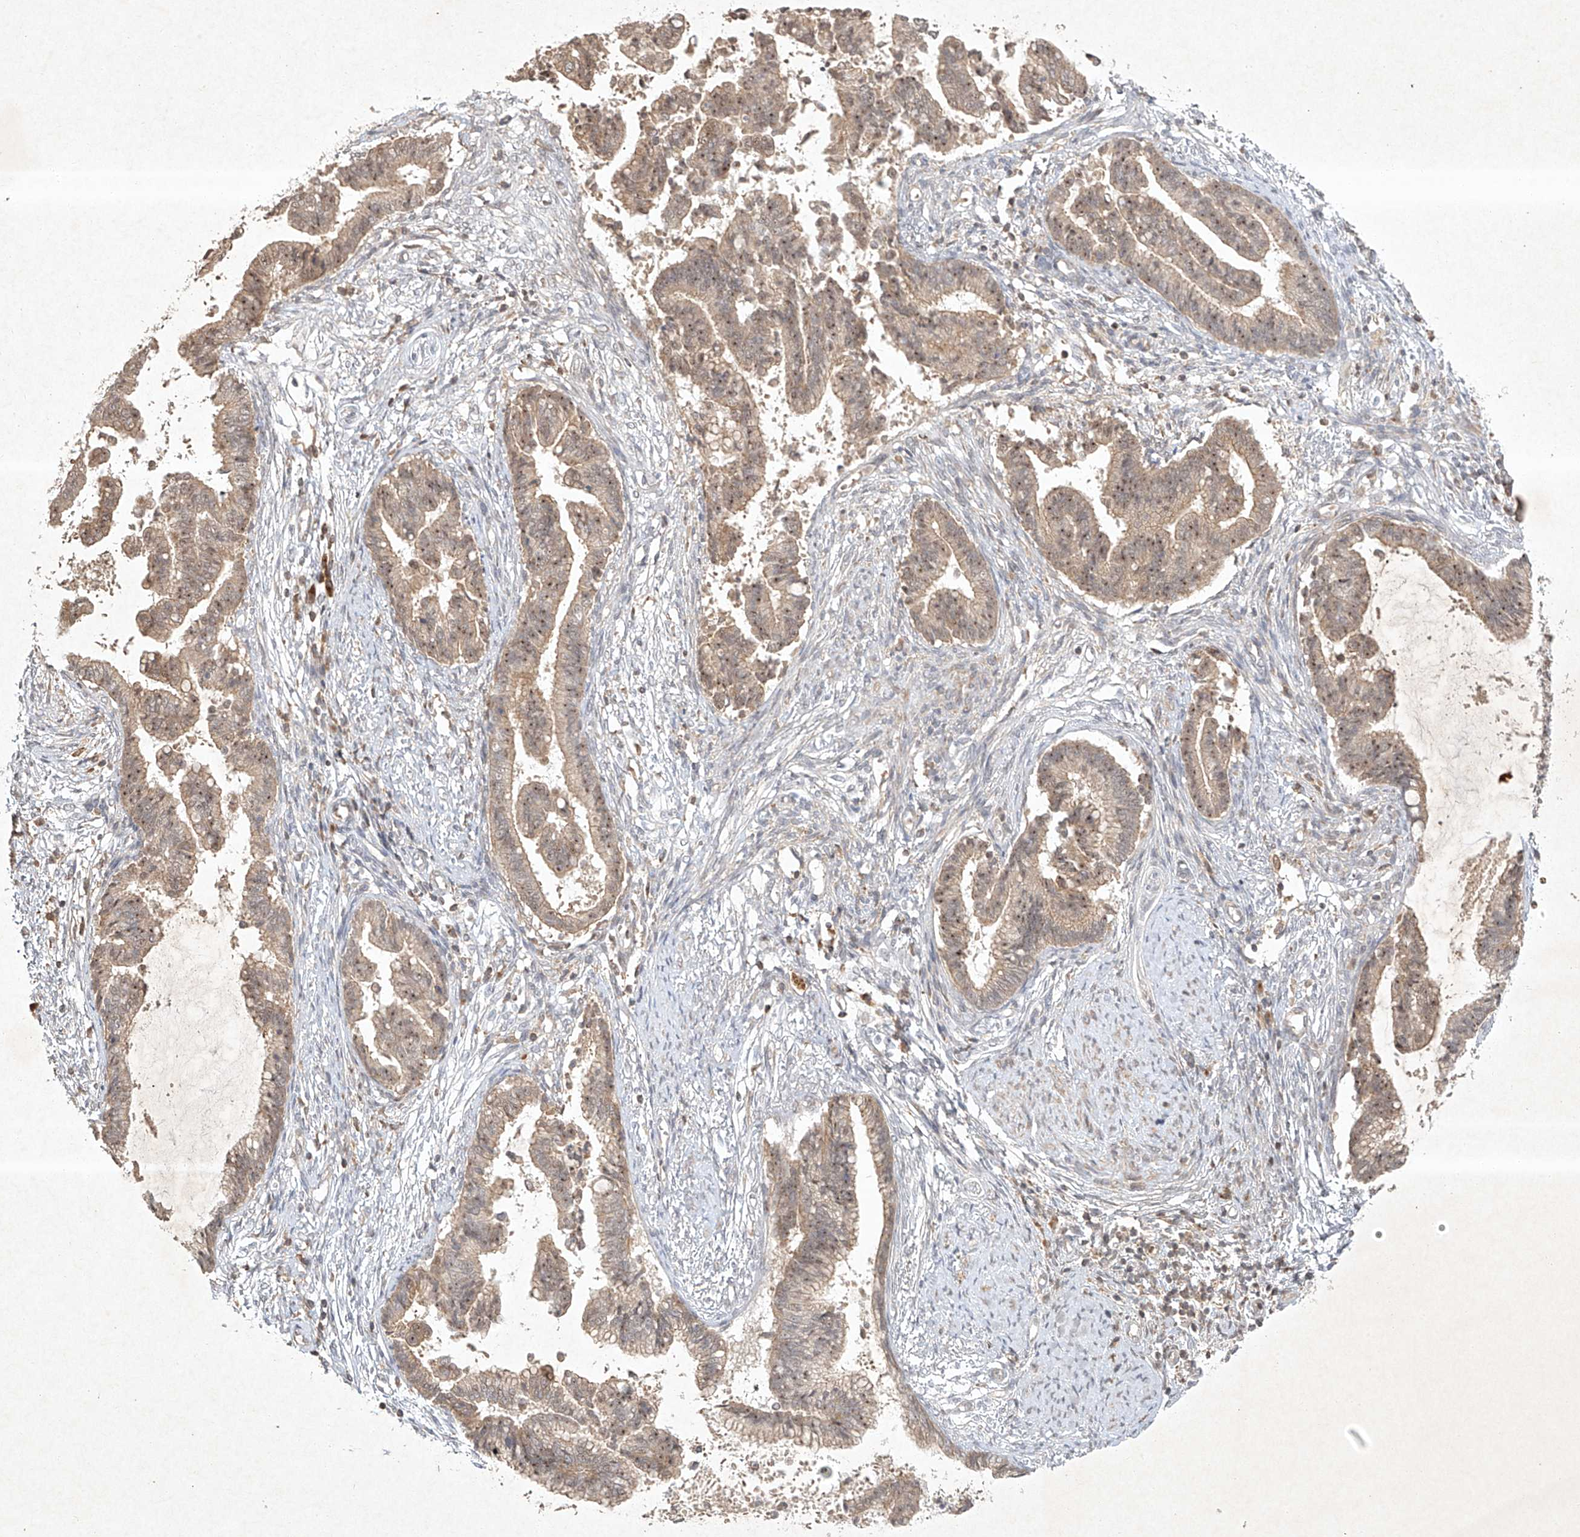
{"staining": {"intensity": "weak", "quantity": ">75%", "location": "cytoplasmic/membranous,nuclear"}, "tissue": "cervical cancer", "cell_type": "Tumor cells", "image_type": "cancer", "snomed": [{"axis": "morphology", "description": "Adenocarcinoma, NOS"}, {"axis": "topography", "description": "Cervix"}], "caption": "Human adenocarcinoma (cervical) stained for a protein (brown) shows weak cytoplasmic/membranous and nuclear positive staining in approximately >75% of tumor cells.", "gene": "BTRC", "patient": {"sex": "female", "age": 44}}